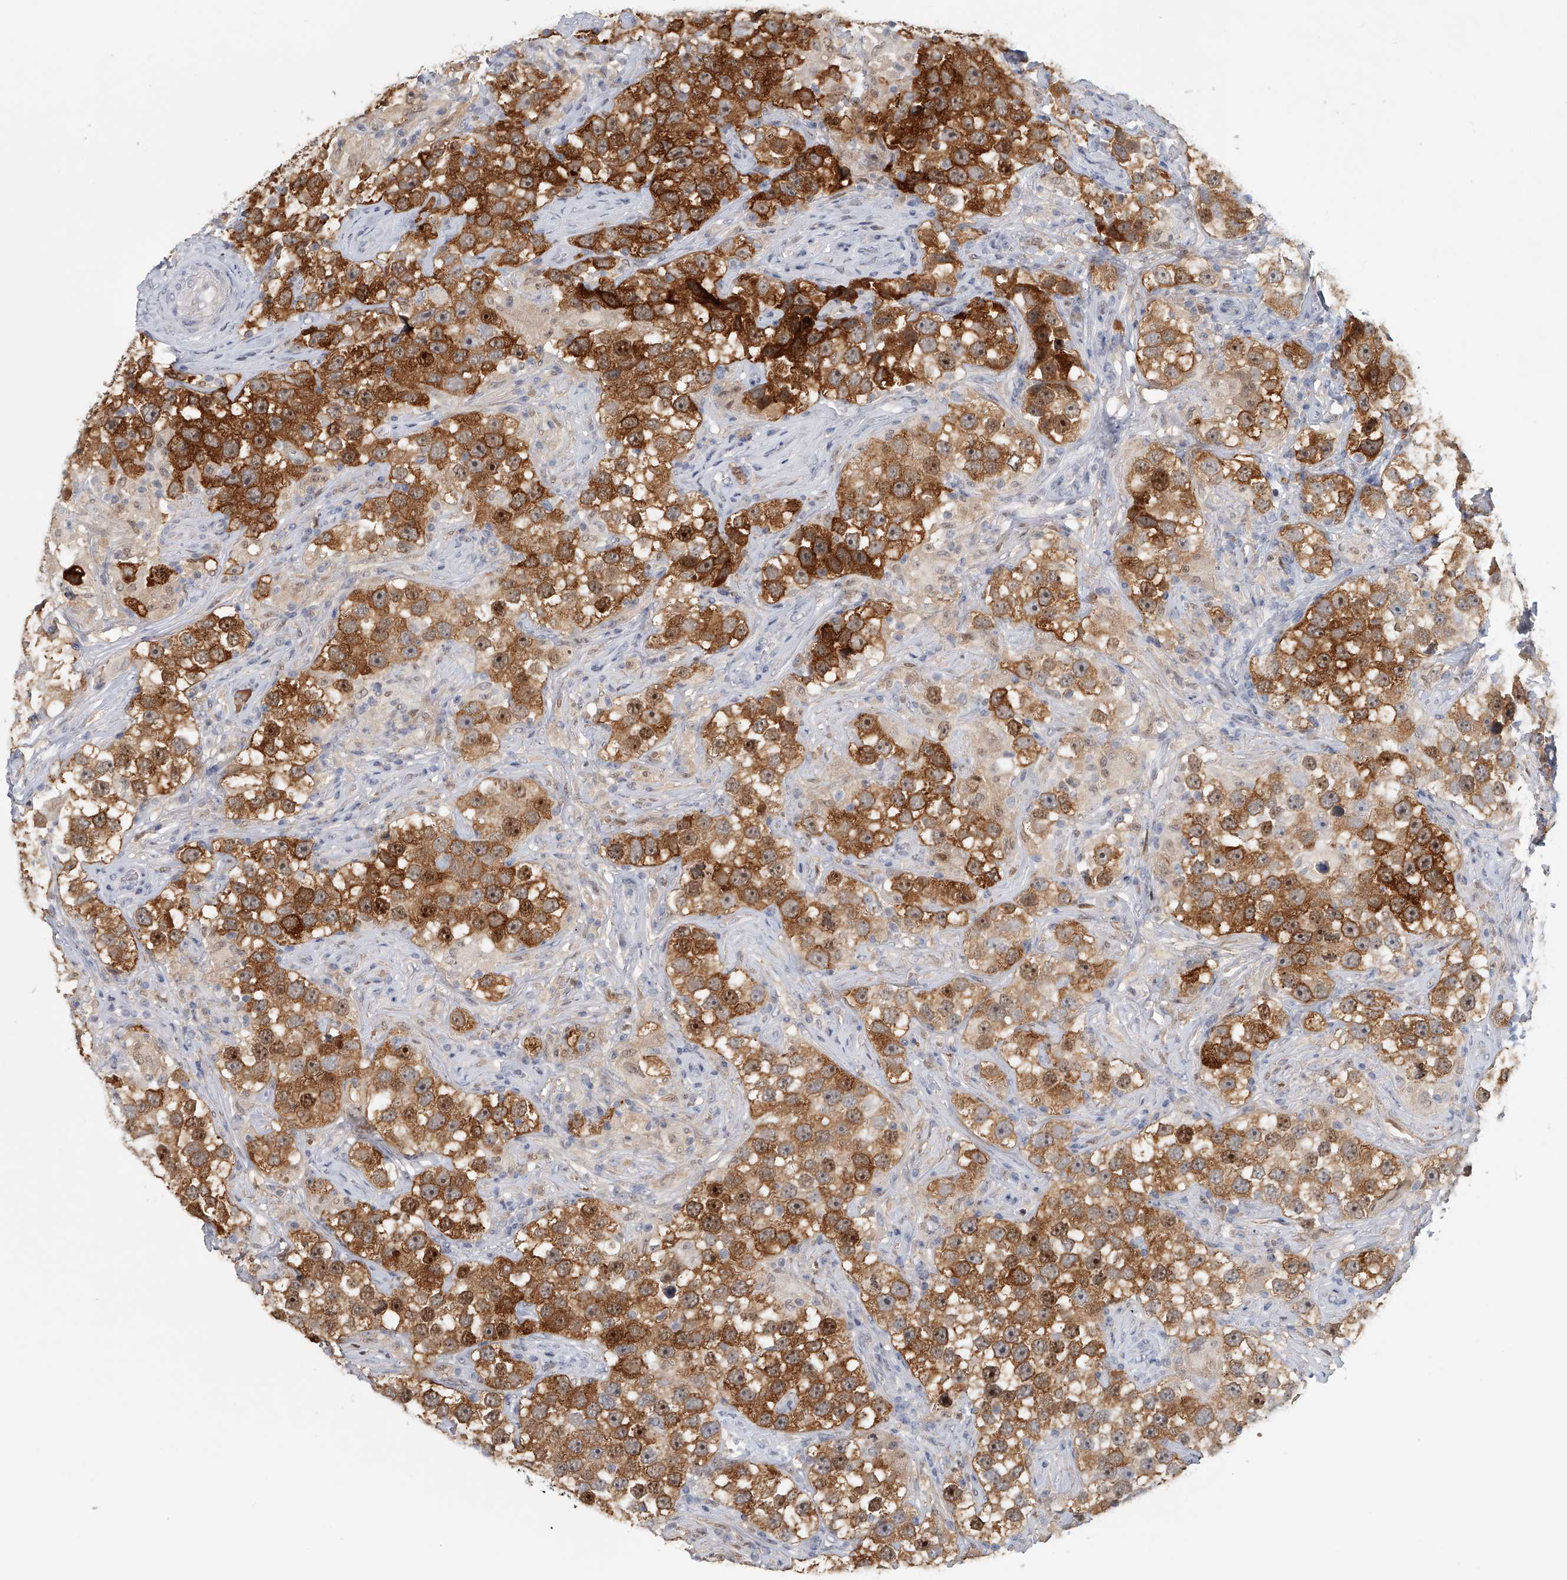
{"staining": {"intensity": "strong", "quantity": ">75%", "location": "cytoplasmic/membranous"}, "tissue": "testis cancer", "cell_type": "Tumor cells", "image_type": "cancer", "snomed": [{"axis": "morphology", "description": "Seminoma, NOS"}, {"axis": "topography", "description": "Testis"}], "caption": "A histopathology image of seminoma (testis) stained for a protein shows strong cytoplasmic/membranous brown staining in tumor cells.", "gene": "DDX43", "patient": {"sex": "male", "age": 49}}